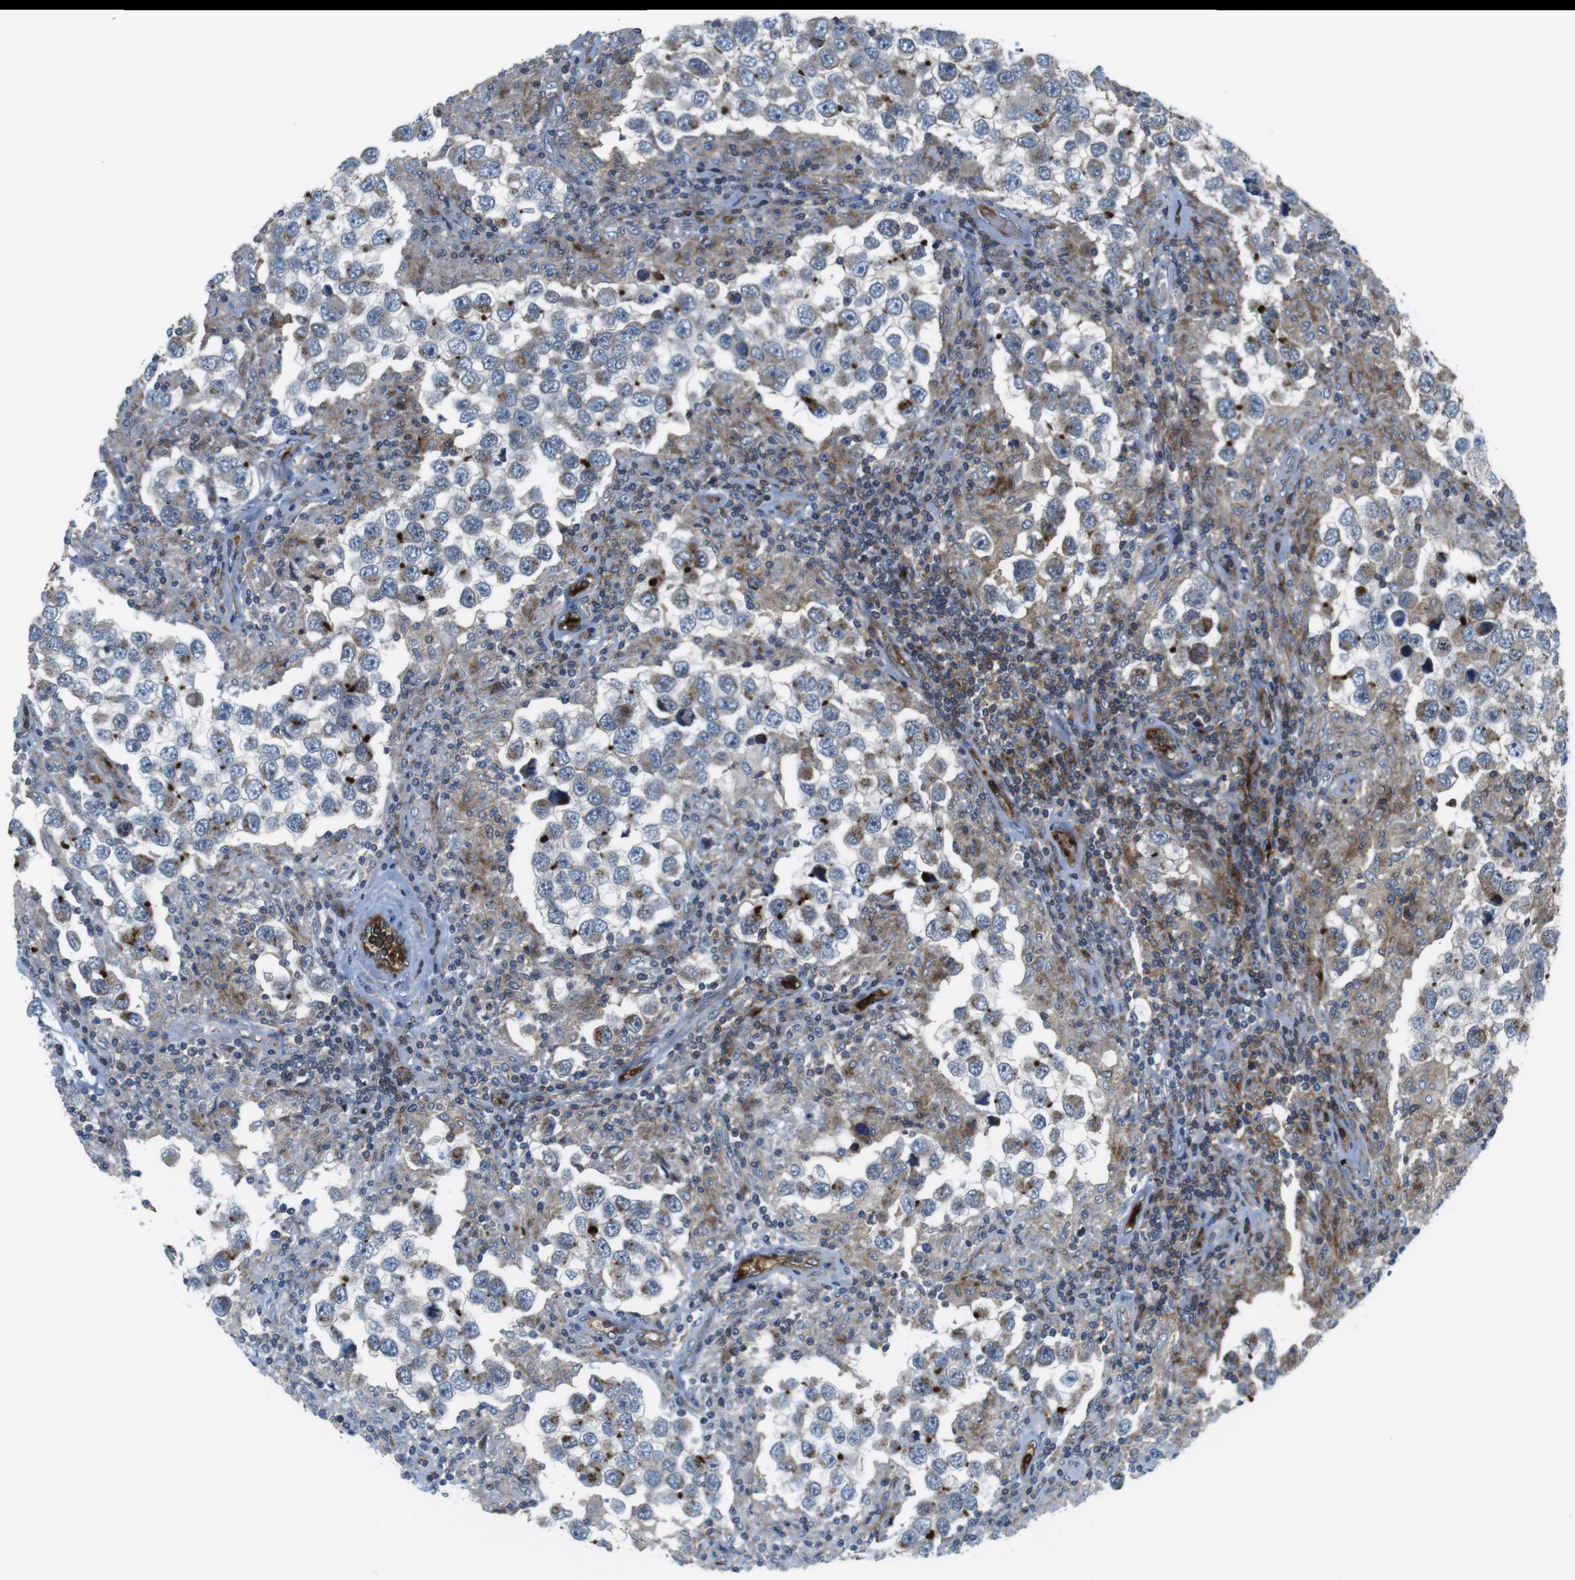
{"staining": {"intensity": "negative", "quantity": "none", "location": "none"}, "tissue": "testis cancer", "cell_type": "Tumor cells", "image_type": "cancer", "snomed": [{"axis": "morphology", "description": "Carcinoma, Embryonal, NOS"}, {"axis": "topography", "description": "Testis"}], "caption": "Testis cancer was stained to show a protein in brown. There is no significant positivity in tumor cells.", "gene": "CUL7", "patient": {"sex": "male", "age": 21}}